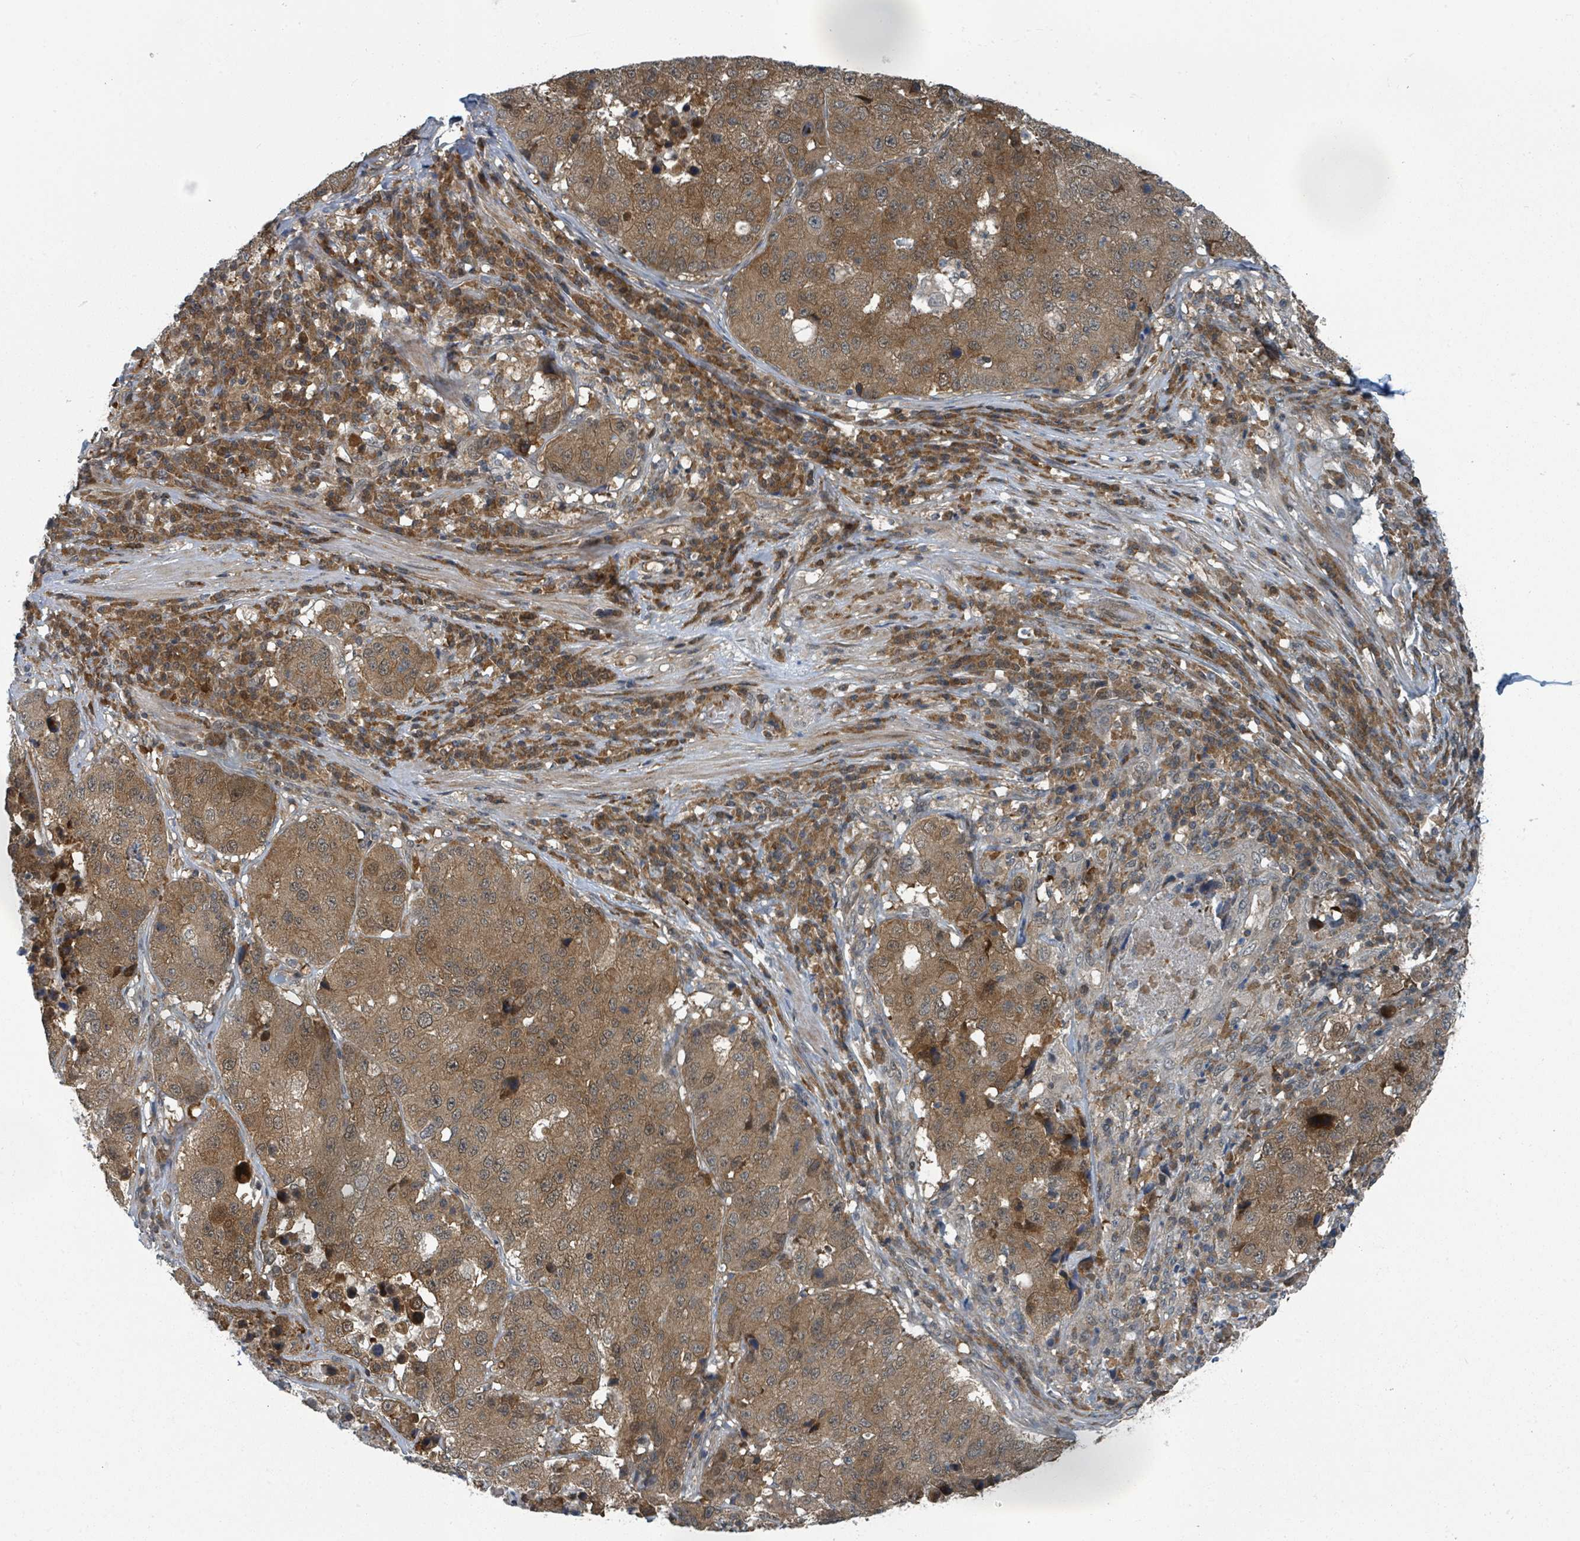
{"staining": {"intensity": "moderate", "quantity": ">75%", "location": "cytoplasmic/membranous,nuclear"}, "tissue": "stomach cancer", "cell_type": "Tumor cells", "image_type": "cancer", "snomed": [{"axis": "morphology", "description": "Adenocarcinoma, NOS"}, {"axis": "topography", "description": "Stomach"}], "caption": "Tumor cells demonstrate medium levels of moderate cytoplasmic/membranous and nuclear positivity in approximately >75% of cells in human adenocarcinoma (stomach).", "gene": "GOLGA7", "patient": {"sex": "male", "age": 71}}